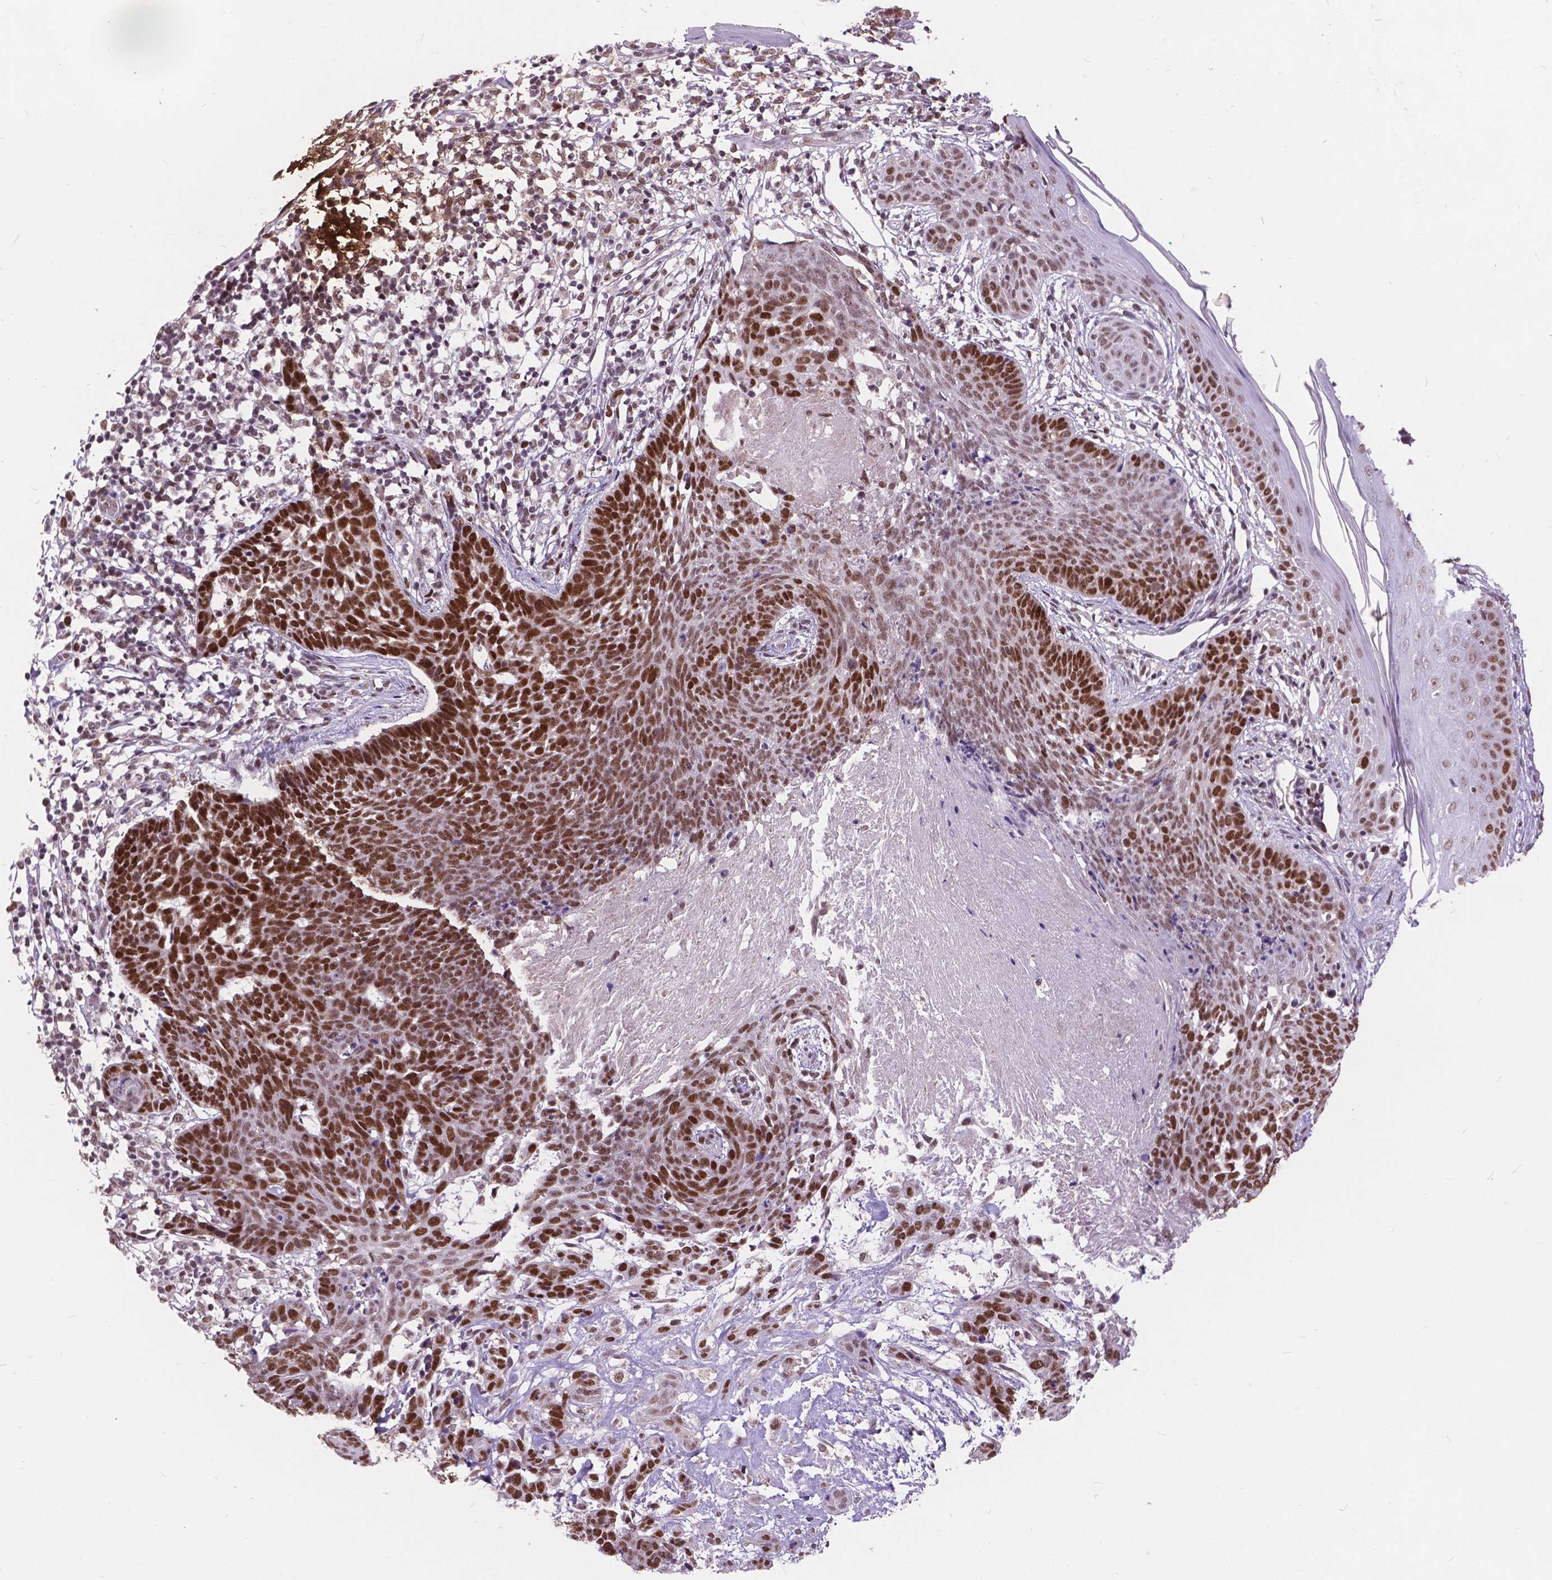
{"staining": {"intensity": "strong", "quantity": "25%-75%", "location": "nuclear"}, "tissue": "skin cancer", "cell_type": "Tumor cells", "image_type": "cancer", "snomed": [{"axis": "morphology", "description": "Basal cell carcinoma"}, {"axis": "topography", "description": "Skin"}], "caption": "Protein expression analysis of skin cancer (basal cell carcinoma) shows strong nuclear expression in about 25%-75% of tumor cells.", "gene": "MSH2", "patient": {"sex": "male", "age": 85}}